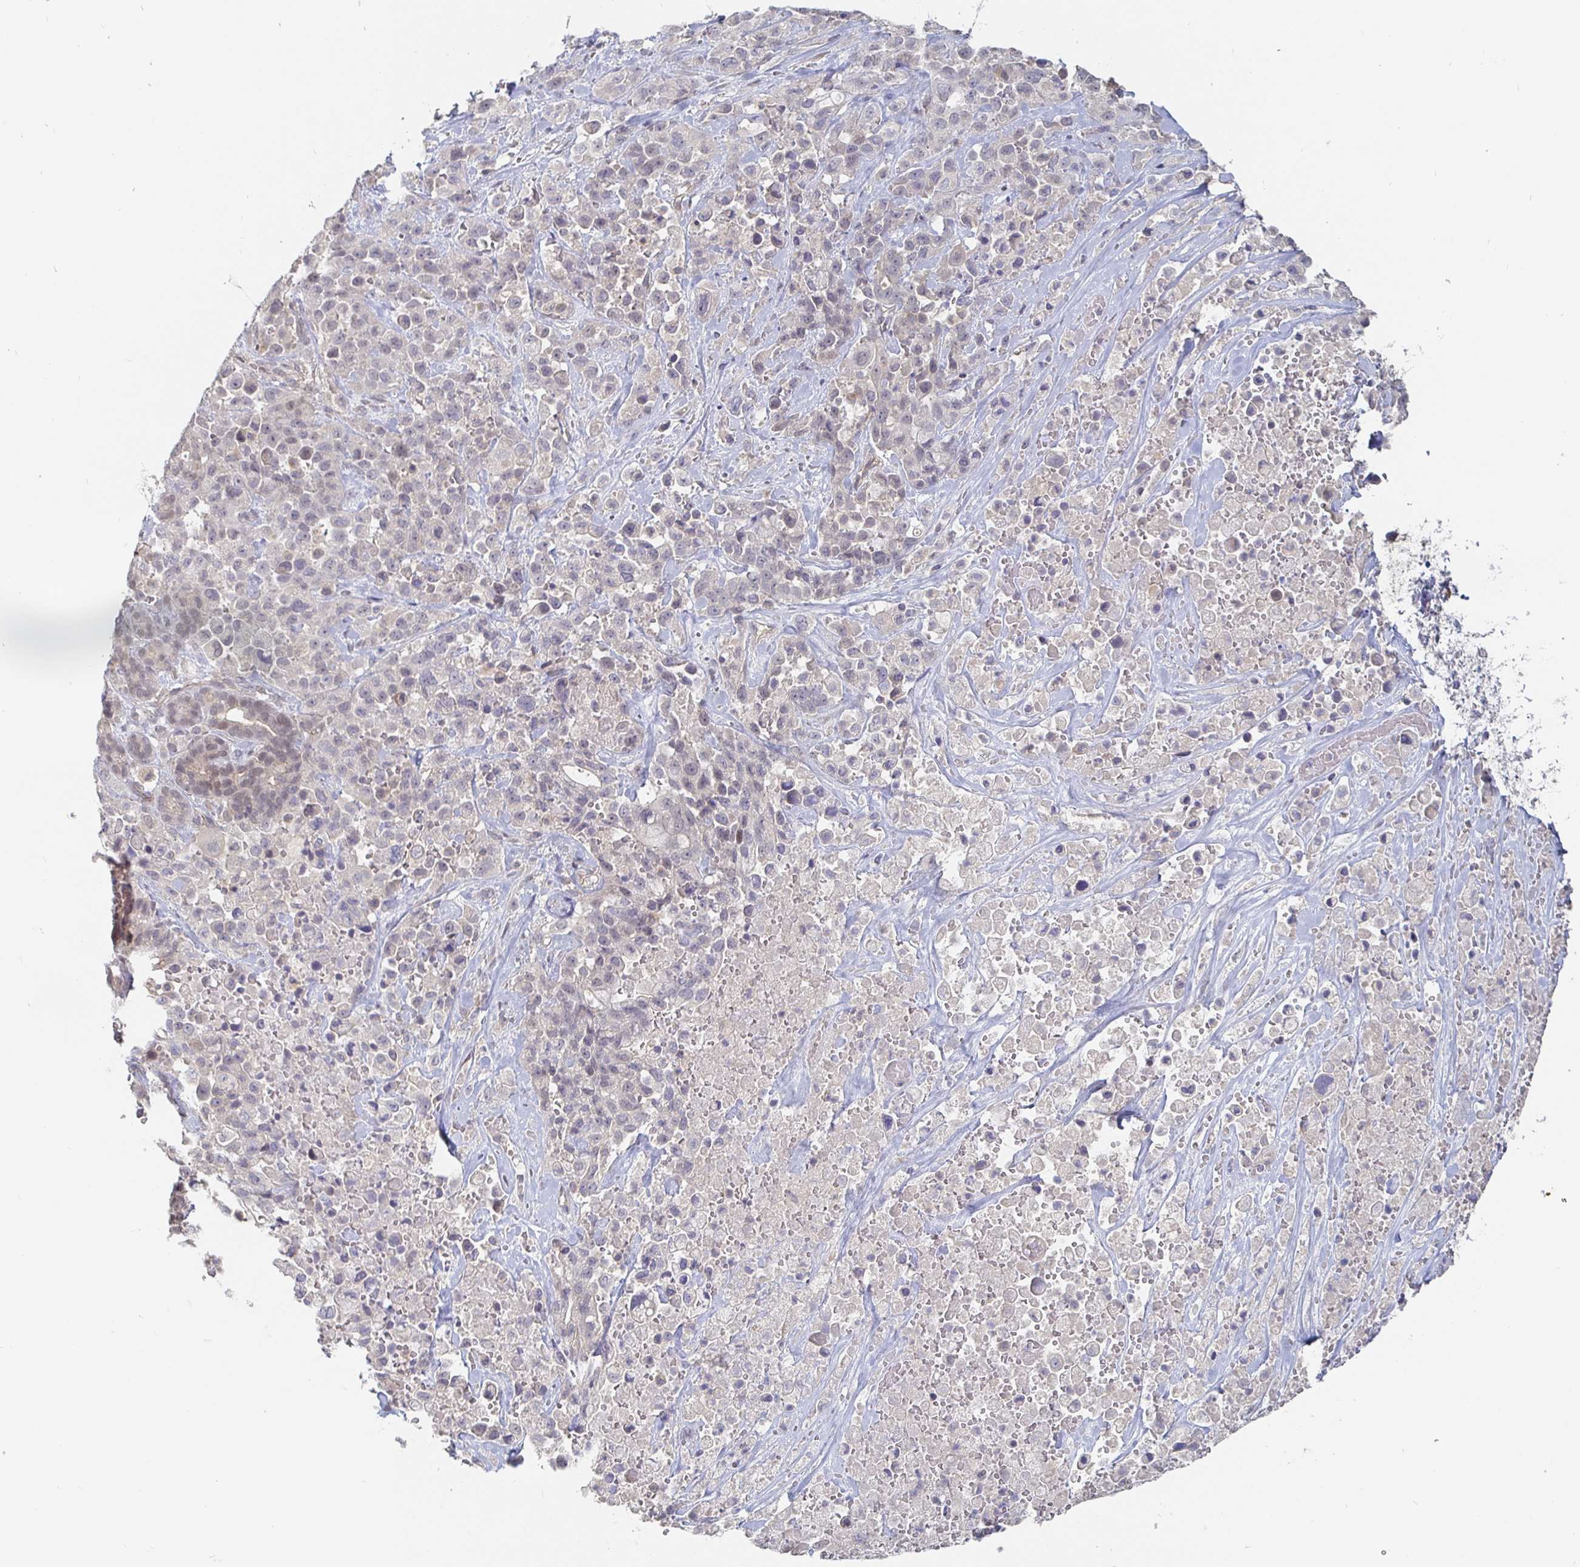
{"staining": {"intensity": "negative", "quantity": "none", "location": "none"}, "tissue": "pancreatic cancer", "cell_type": "Tumor cells", "image_type": "cancer", "snomed": [{"axis": "morphology", "description": "Adenocarcinoma, NOS"}, {"axis": "topography", "description": "Pancreas"}], "caption": "Photomicrograph shows no significant protein expression in tumor cells of pancreatic cancer. (Brightfield microscopy of DAB immunohistochemistry (IHC) at high magnification).", "gene": "MEIS1", "patient": {"sex": "male", "age": 44}}